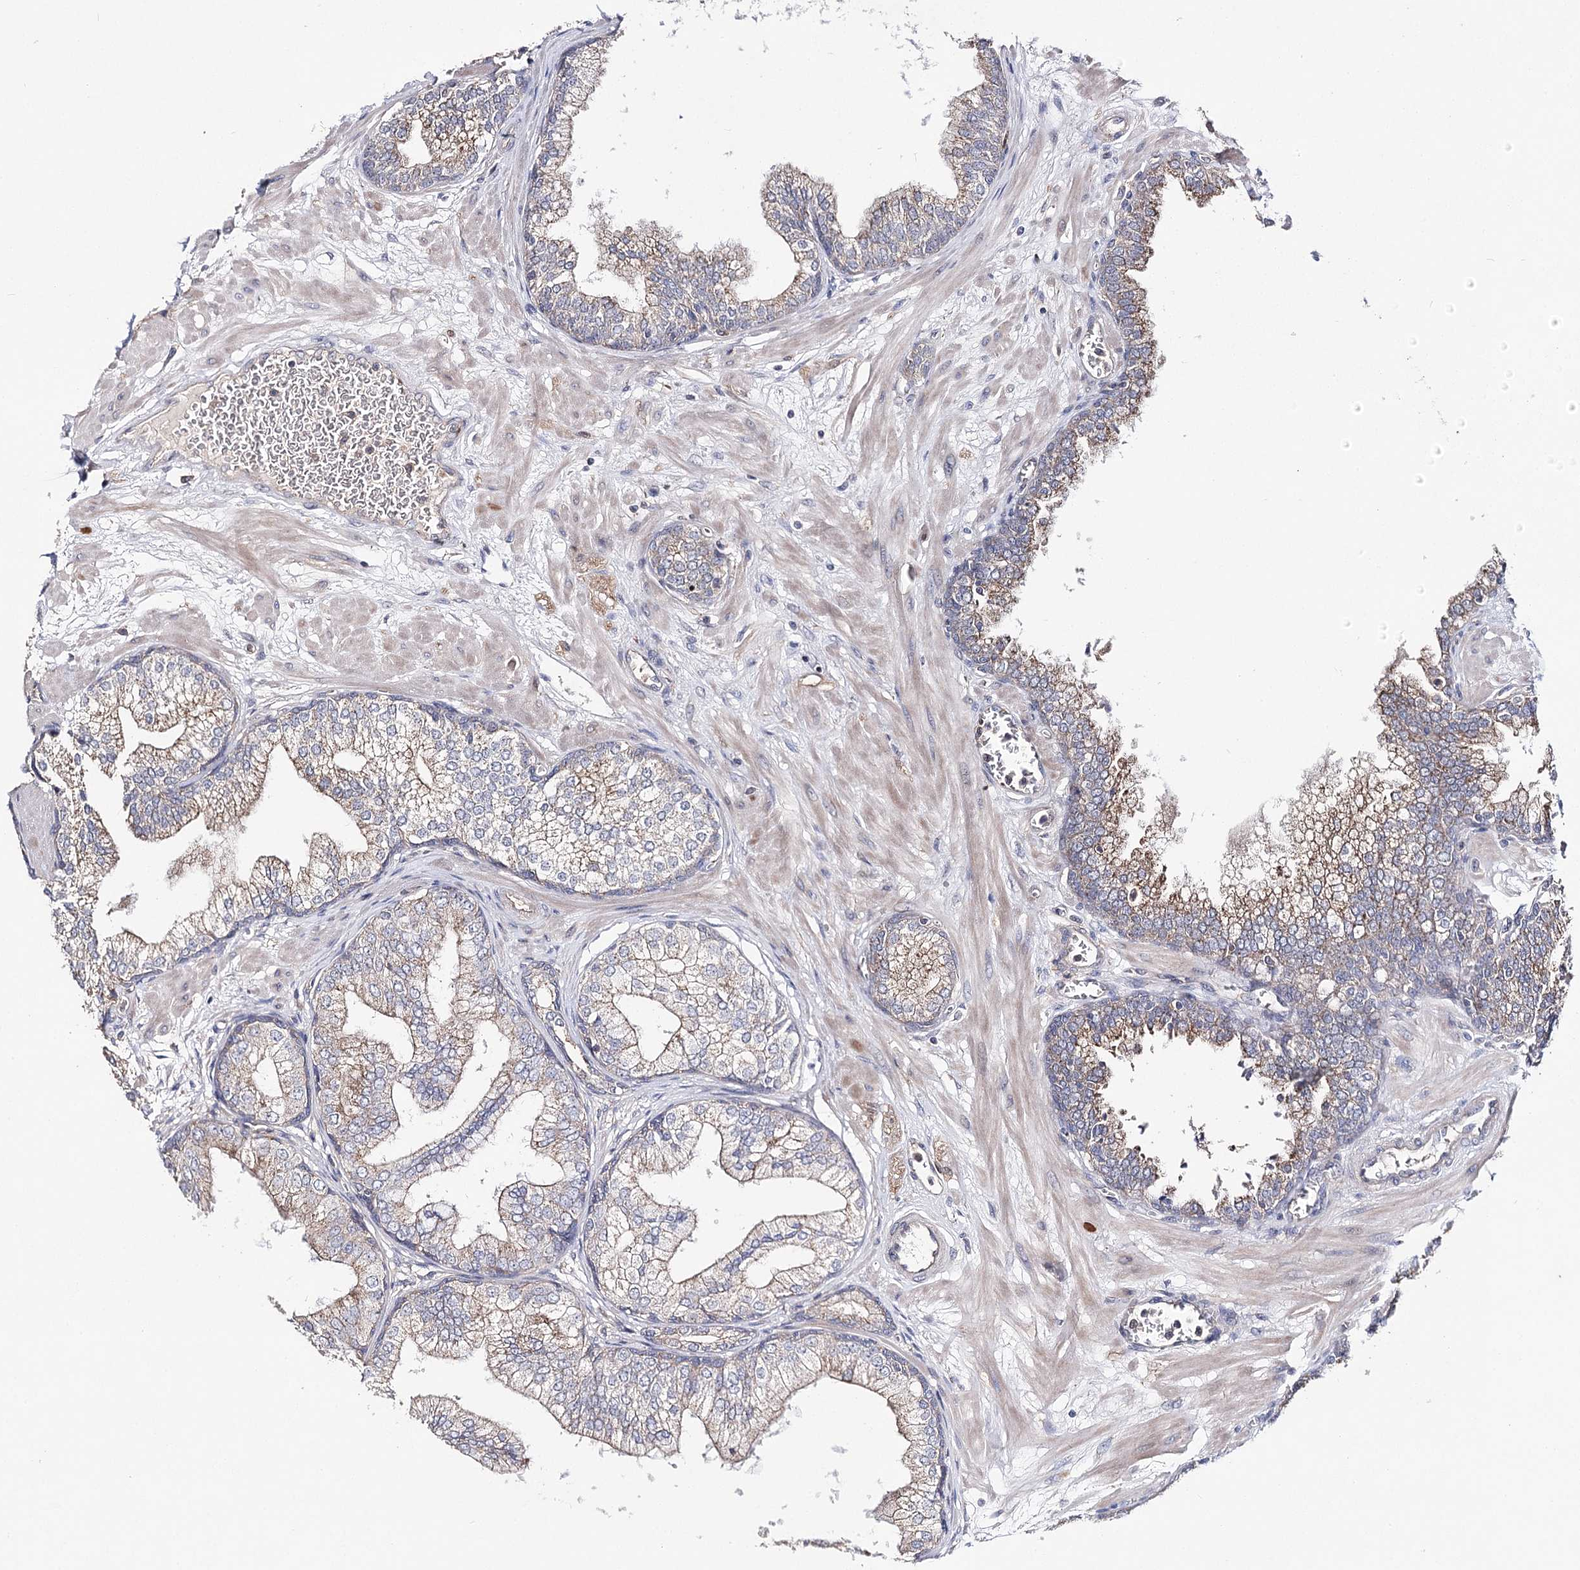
{"staining": {"intensity": "moderate", "quantity": "25%-75%", "location": "cytoplasmic/membranous"}, "tissue": "prostate", "cell_type": "Glandular cells", "image_type": "normal", "snomed": [{"axis": "morphology", "description": "Normal tissue, NOS"}, {"axis": "morphology", "description": "Urothelial carcinoma, Low grade"}, {"axis": "topography", "description": "Urinary bladder"}, {"axis": "topography", "description": "Prostate"}], "caption": "Prostate was stained to show a protein in brown. There is medium levels of moderate cytoplasmic/membranous positivity in about 25%-75% of glandular cells. Nuclei are stained in blue.", "gene": "AURKC", "patient": {"sex": "male", "age": 60}}